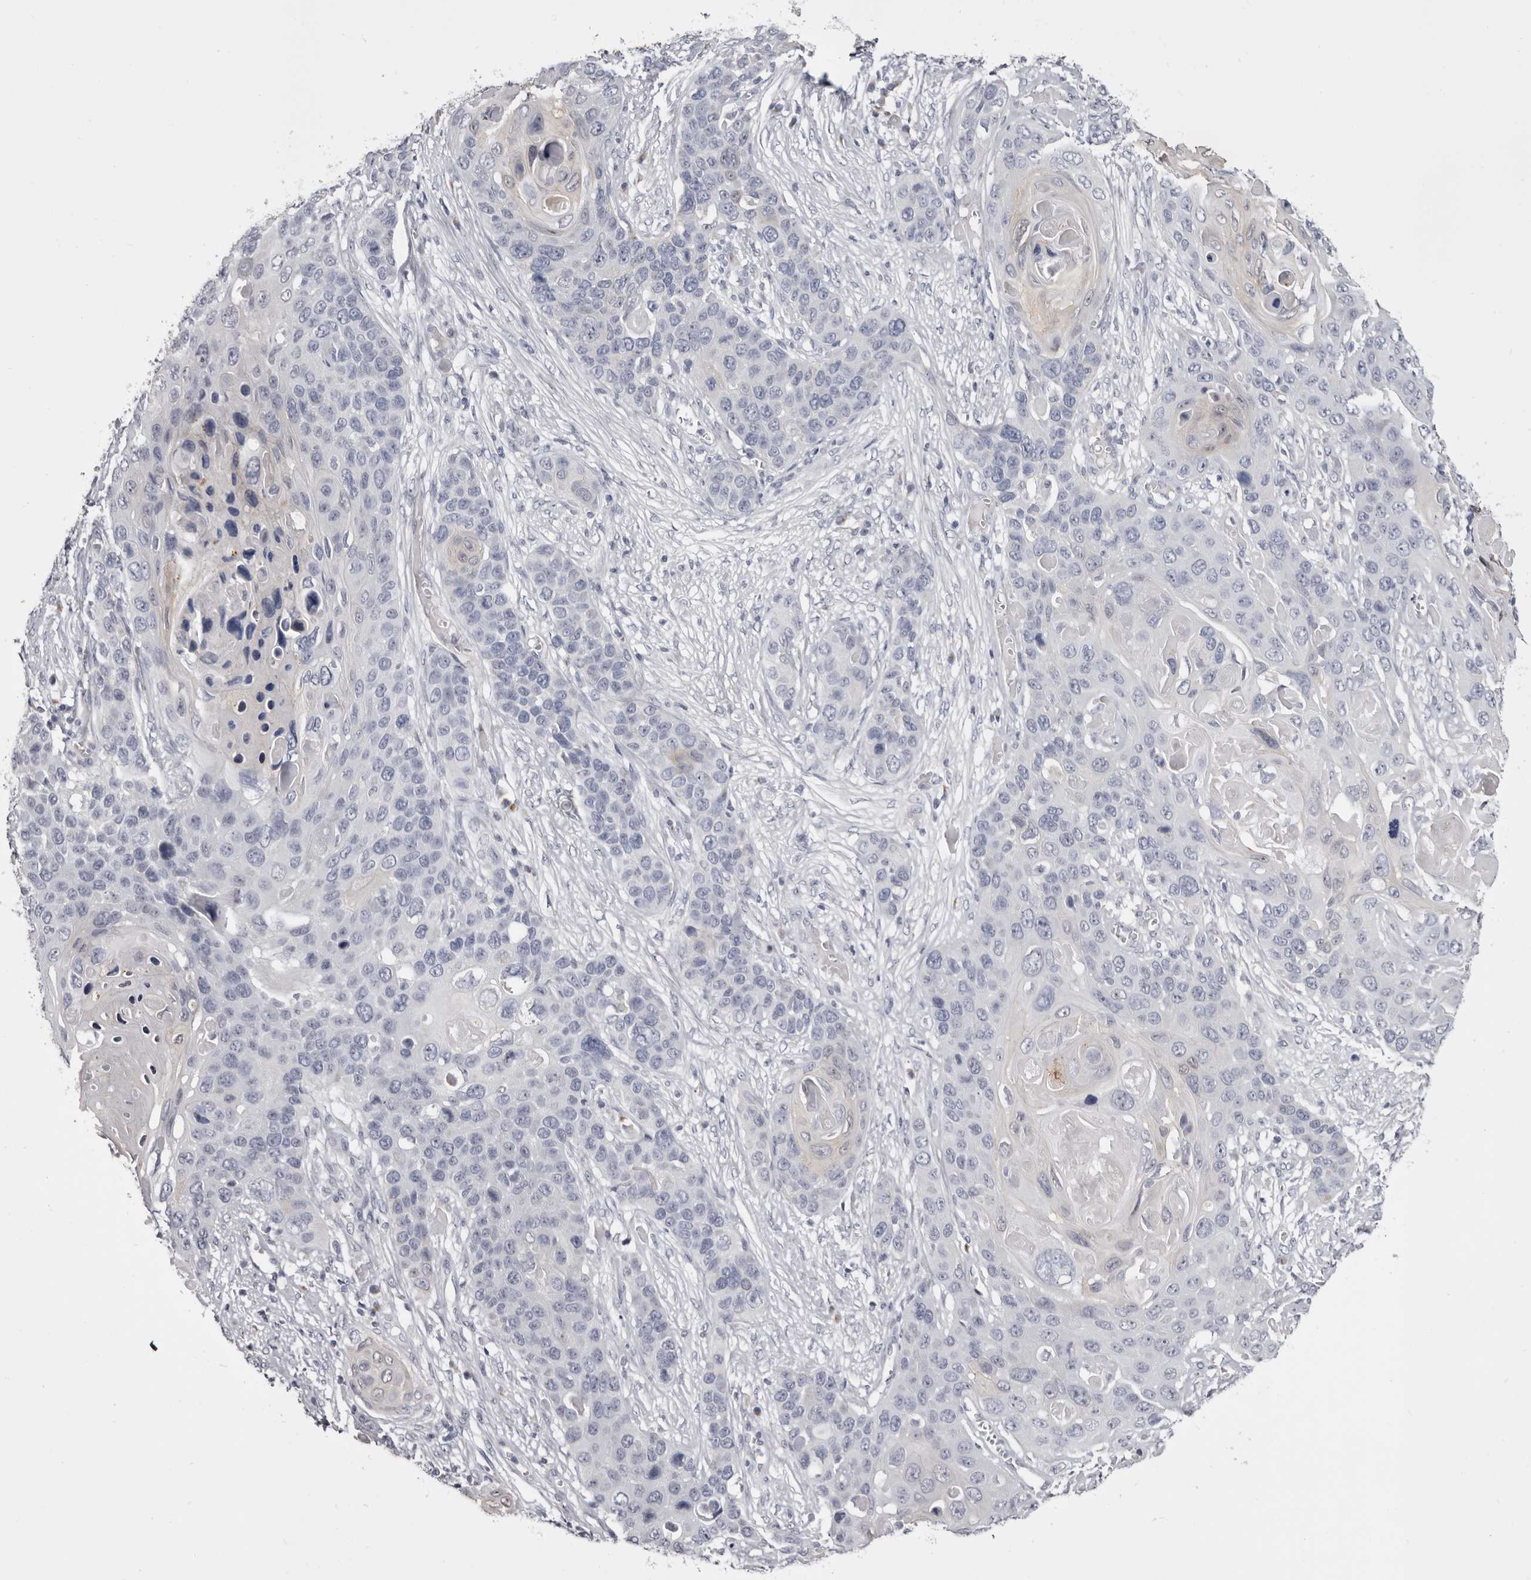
{"staining": {"intensity": "negative", "quantity": "none", "location": "none"}, "tissue": "skin cancer", "cell_type": "Tumor cells", "image_type": "cancer", "snomed": [{"axis": "morphology", "description": "Squamous cell carcinoma, NOS"}, {"axis": "topography", "description": "Skin"}], "caption": "Protein analysis of skin cancer (squamous cell carcinoma) demonstrates no significant staining in tumor cells.", "gene": "CASQ1", "patient": {"sex": "male", "age": 55}}